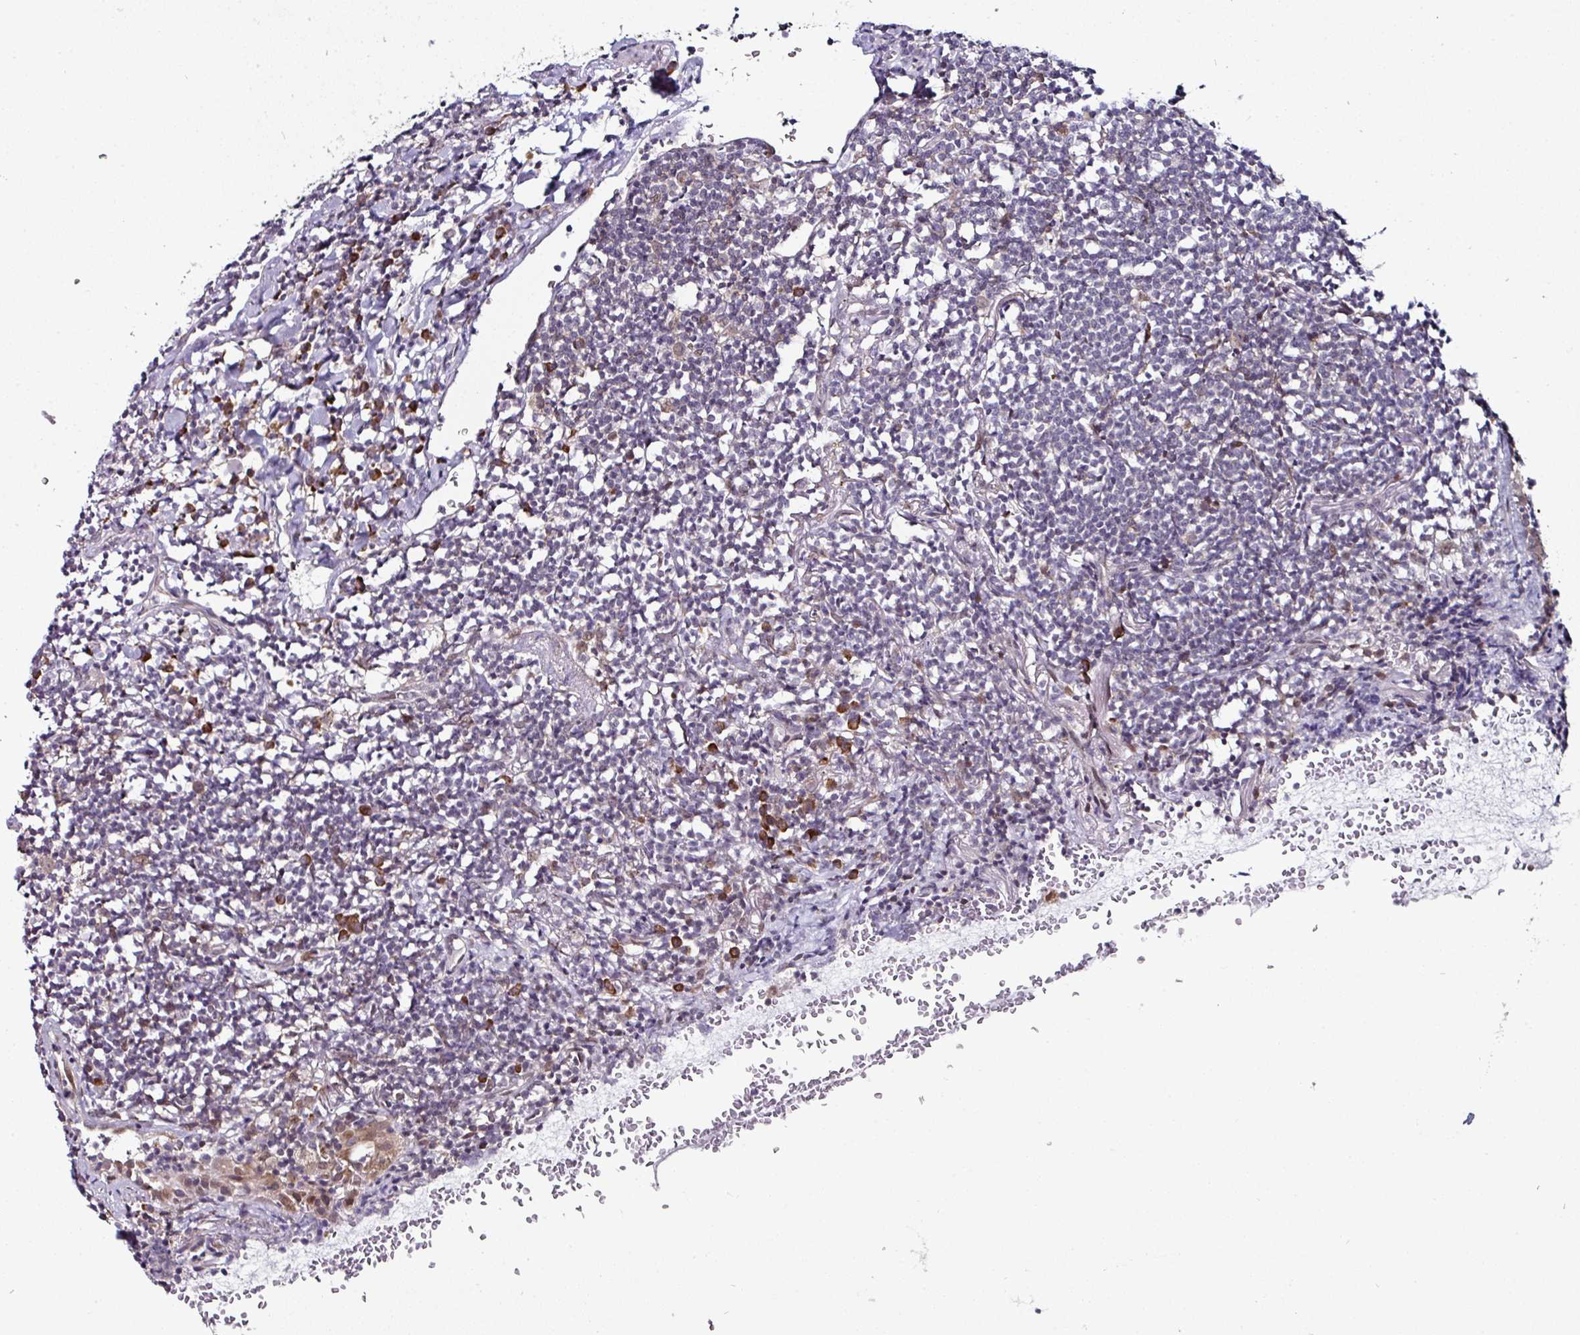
{"staining": {"intensity": "negative", "quantity": "none", "location": "none"}, "tissue": "lymphoma", "cell_type": "Tumor cells", "image_type": "cancer", "snomed": [{"axis": "morphology", "description": "Malignant lymphoma, non-Hodgkin's type, Low grade"}, {"axis": "topography", "description": "Lung"}], "caption": "Immunohistochemistry of human malignant lymphoma, non-Hodgkin's type (low-grade) exhibits no expression in tumor cells.", "gene": "APOLD1", "patient": {"sex": "female", "age": 71}}